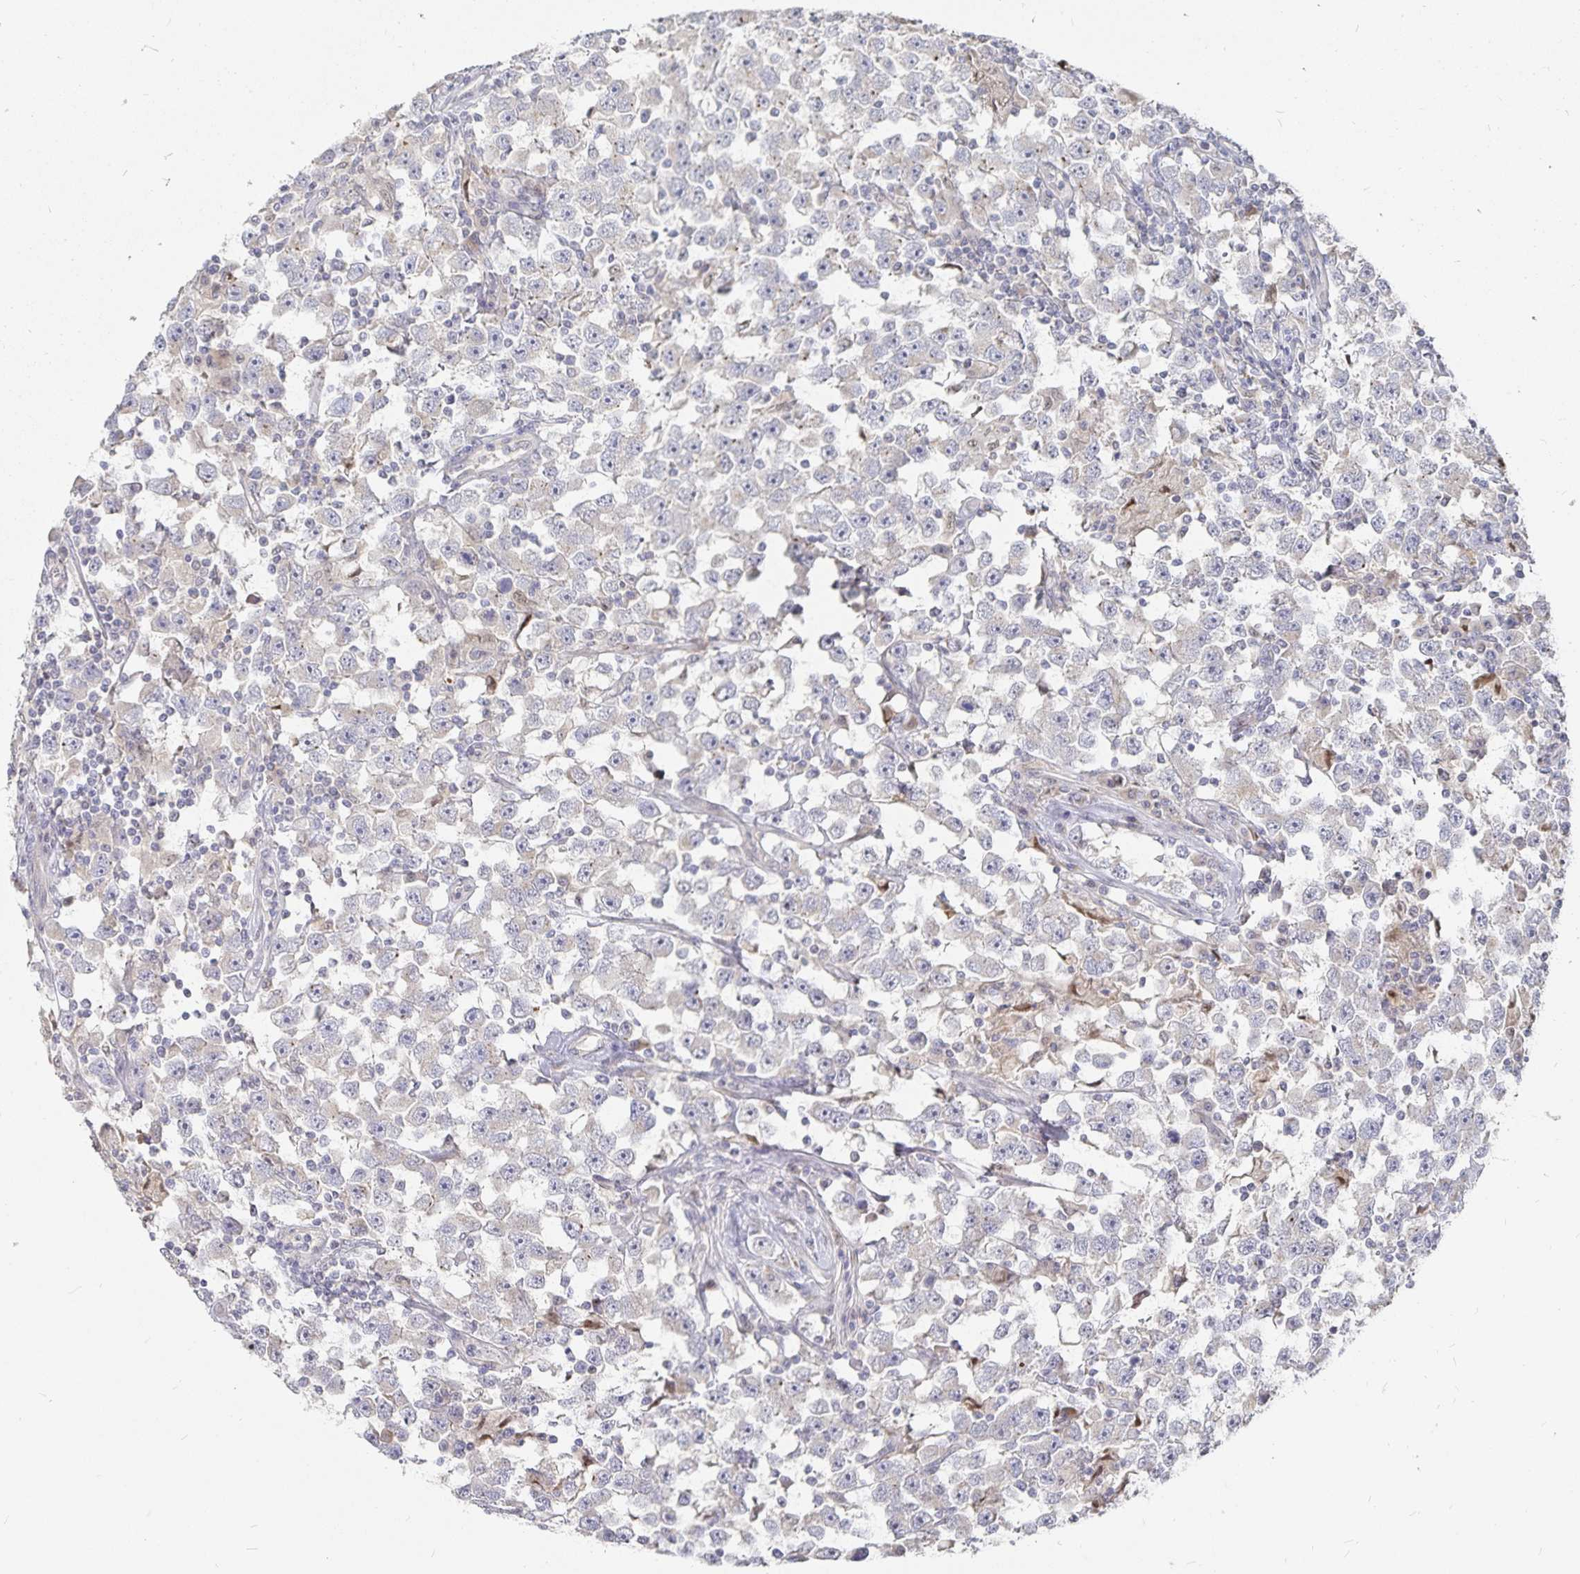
{"staining": {"intensity": "moderate", "quantity": "<25%", "location": "cytoplasmic/membranous"}, "tissue": "testis cancer", "cell_type": "Tumor cells", "image_type": "cancer", "snomed": [{"axis": "morphology", "description": "Seminoma, NOS"}, {"axis": "topography", "description": "Testis"}], "caption": "Testis cancer (seminoma) was stained to show a protein in brown. There is low levels of moderate cytoplasmic/membranous staining in approximately <25% of tumor cells. The protein is shown in brown color, while the nuclei are stained blue.", "gene": "PKHD1", "patient": {"sex": "male", "age": 33}}